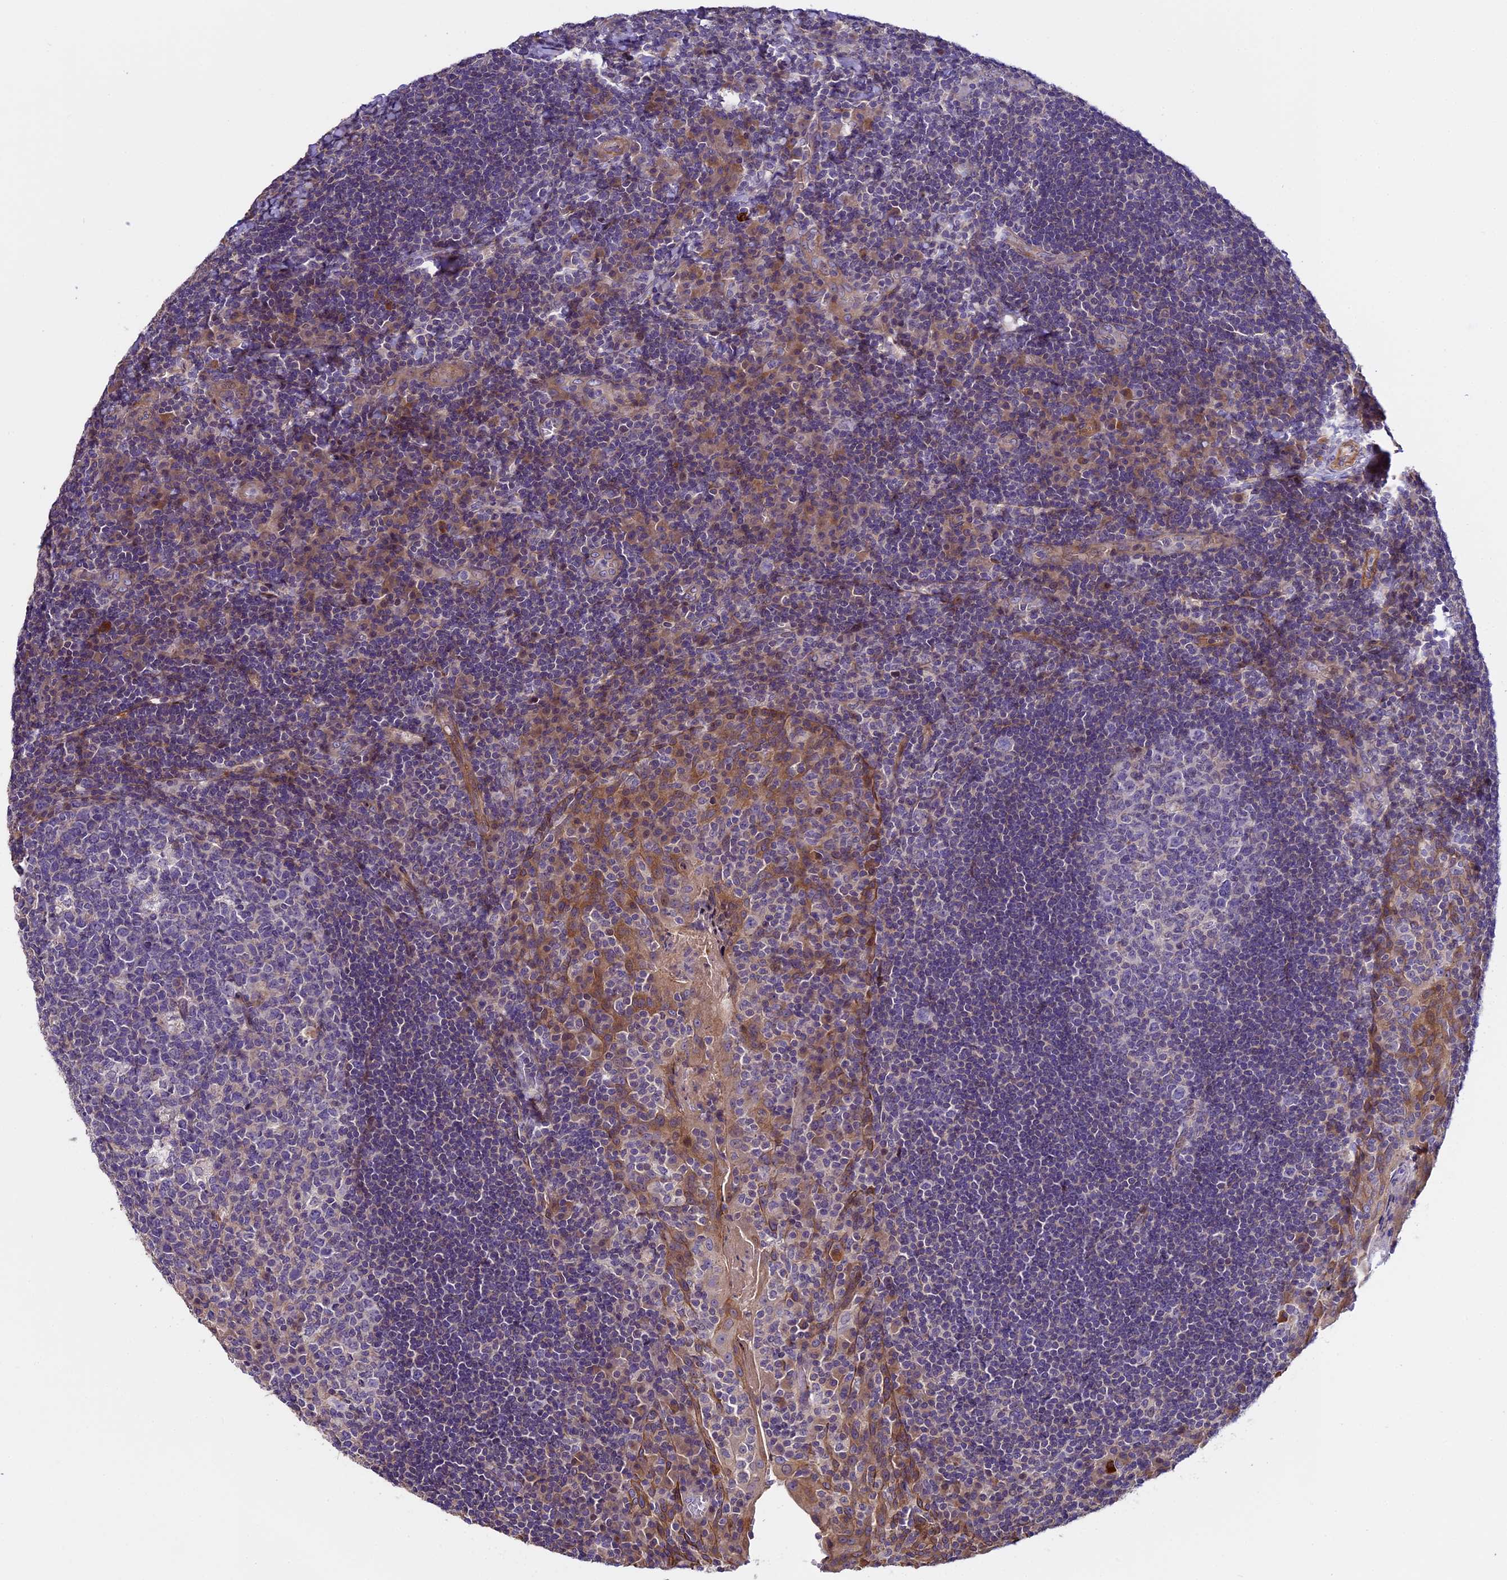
{"staining": {"intensity": "negative", "quantity": "none", "location": "none"}, "tissue": "tonsil", "cell_type": "Germinal center cells", "image_type": "normal", "snomed": [{"axis": "morphology", "description": "Normal tissue, NOS"}, {"axis": "topography", "description": "Tonsil"}], "caption": "Immunohistochemistry micrograph of normal tonsil: tonsil stained with DAB (3,3'-diaminobenzidine) exhibits no significant protein positivity in germinal center cells.", "gene": "FAM98C", "patient": {"sex": "male", "age": 17}}